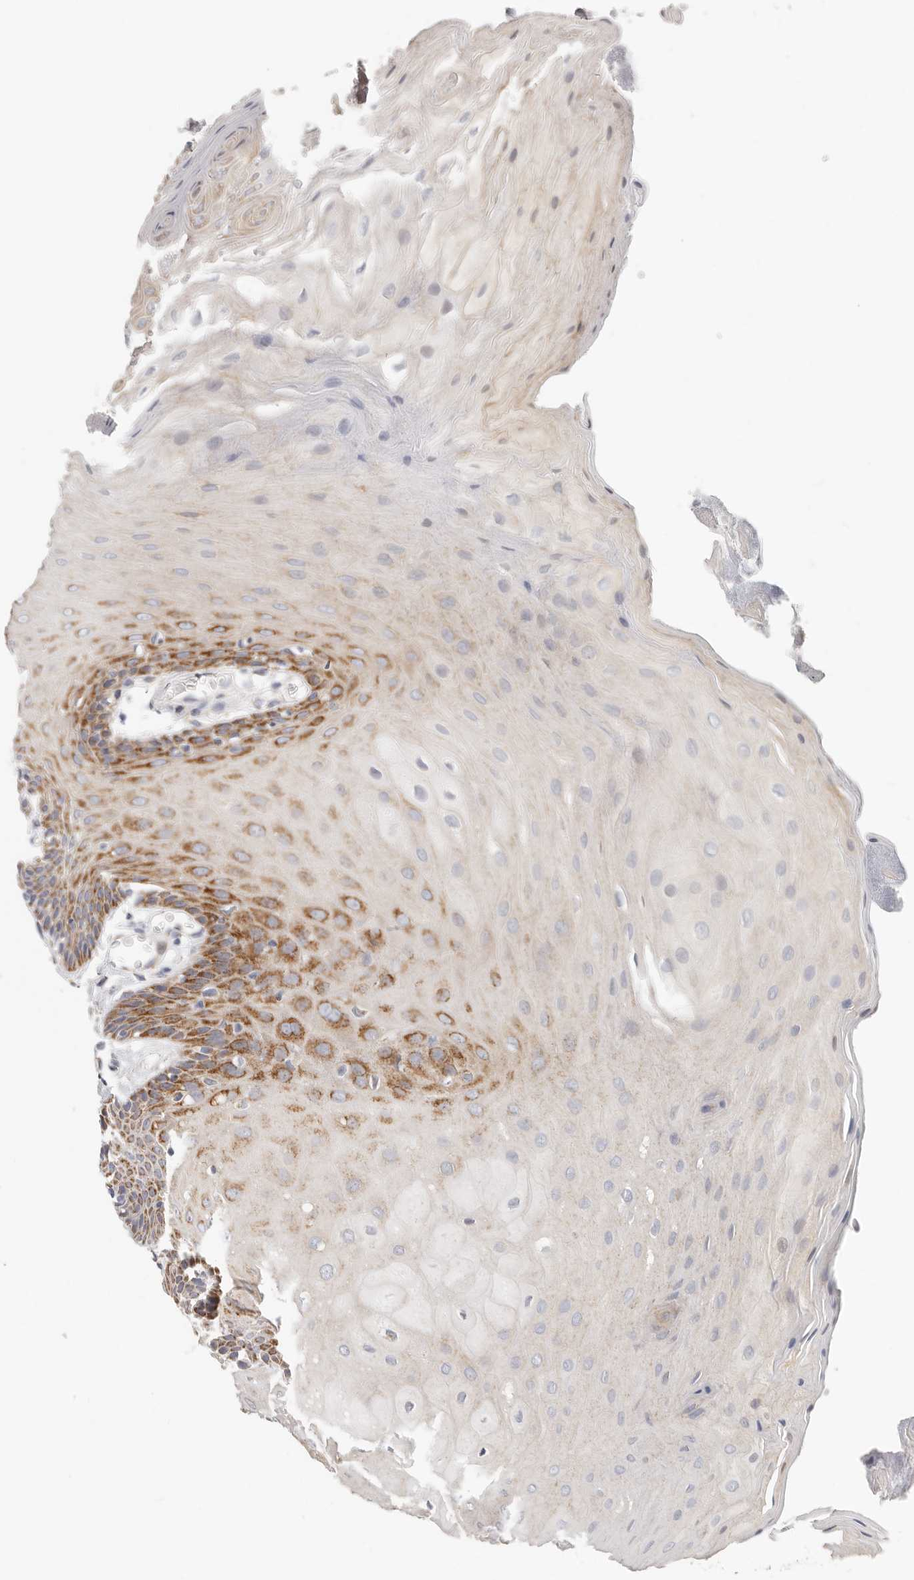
{"staining": {"intensity": "moderate", "quantity": "25%-75%", "location": "cytoplasmic/membranous"}, "tissue": "oral mucosa", "cell_type": "Squamous epithelial cells", "image_type": "normal", "snomed": [{"axis": "morphology", "description": "Normal tissue, NOS"}, {"axis": "morphology", "description": "Squamous cell carcinoma, NOS"}, {"axis": "topography", "description": "Skeletal muscle"}, {"axis": "topography", "description": "Oral tissue"}, {"axis": "topography", "description": "Salivary gland"}, {"axis": "topography", "description": "Head-Neck"}], "caption": "IHC (DAB) staining of unremarkable oral mucosa shows moderate cytoplasmic/membranous protein expression in approximately 25%-75% of squamous epithelial cells.", "gene": "AFDN", "patient": {"sex": "male", "age": 54}}